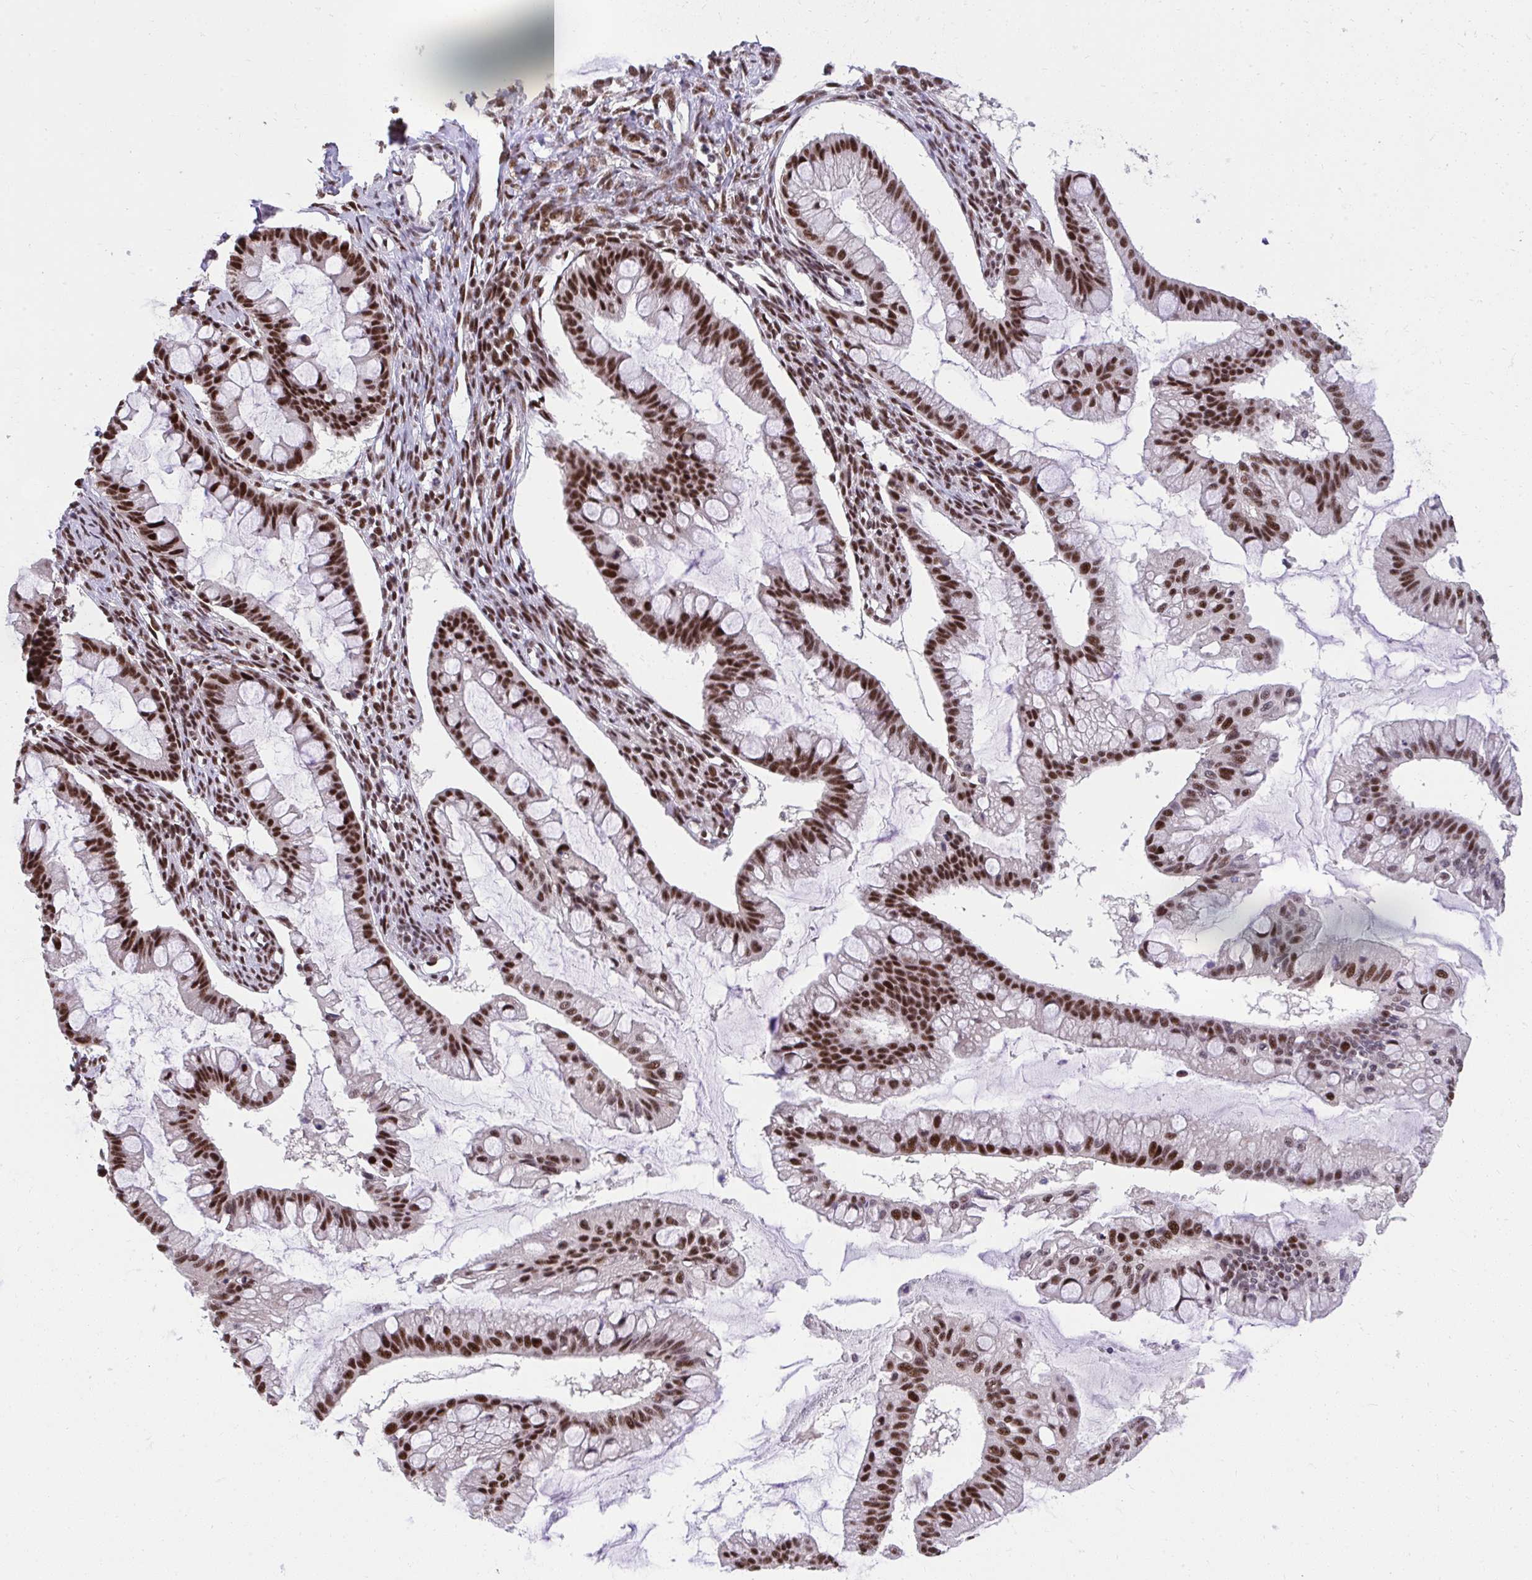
{"staining": {"intensity": "strong", "quantity": ">75%", "location": "nuclear"}, "tissue": "ovarian cancer", "cell_type": "Tumor cells", "image_type": "cancer", "snomed": [{"axis": "morphology", "description": "Cystadenocarcinoma, mucinous, NOS"}, {"axis": "topography", "description": "Ovary"}], "caption": "Human mucinous cystadenocarcinoma (ovarian) stained with a brown dye shows strong nuclear positive positivity in about >75% of tumor cells.", "gene": "SYNE4", "patient": {"sex": "female", "age": 73}}